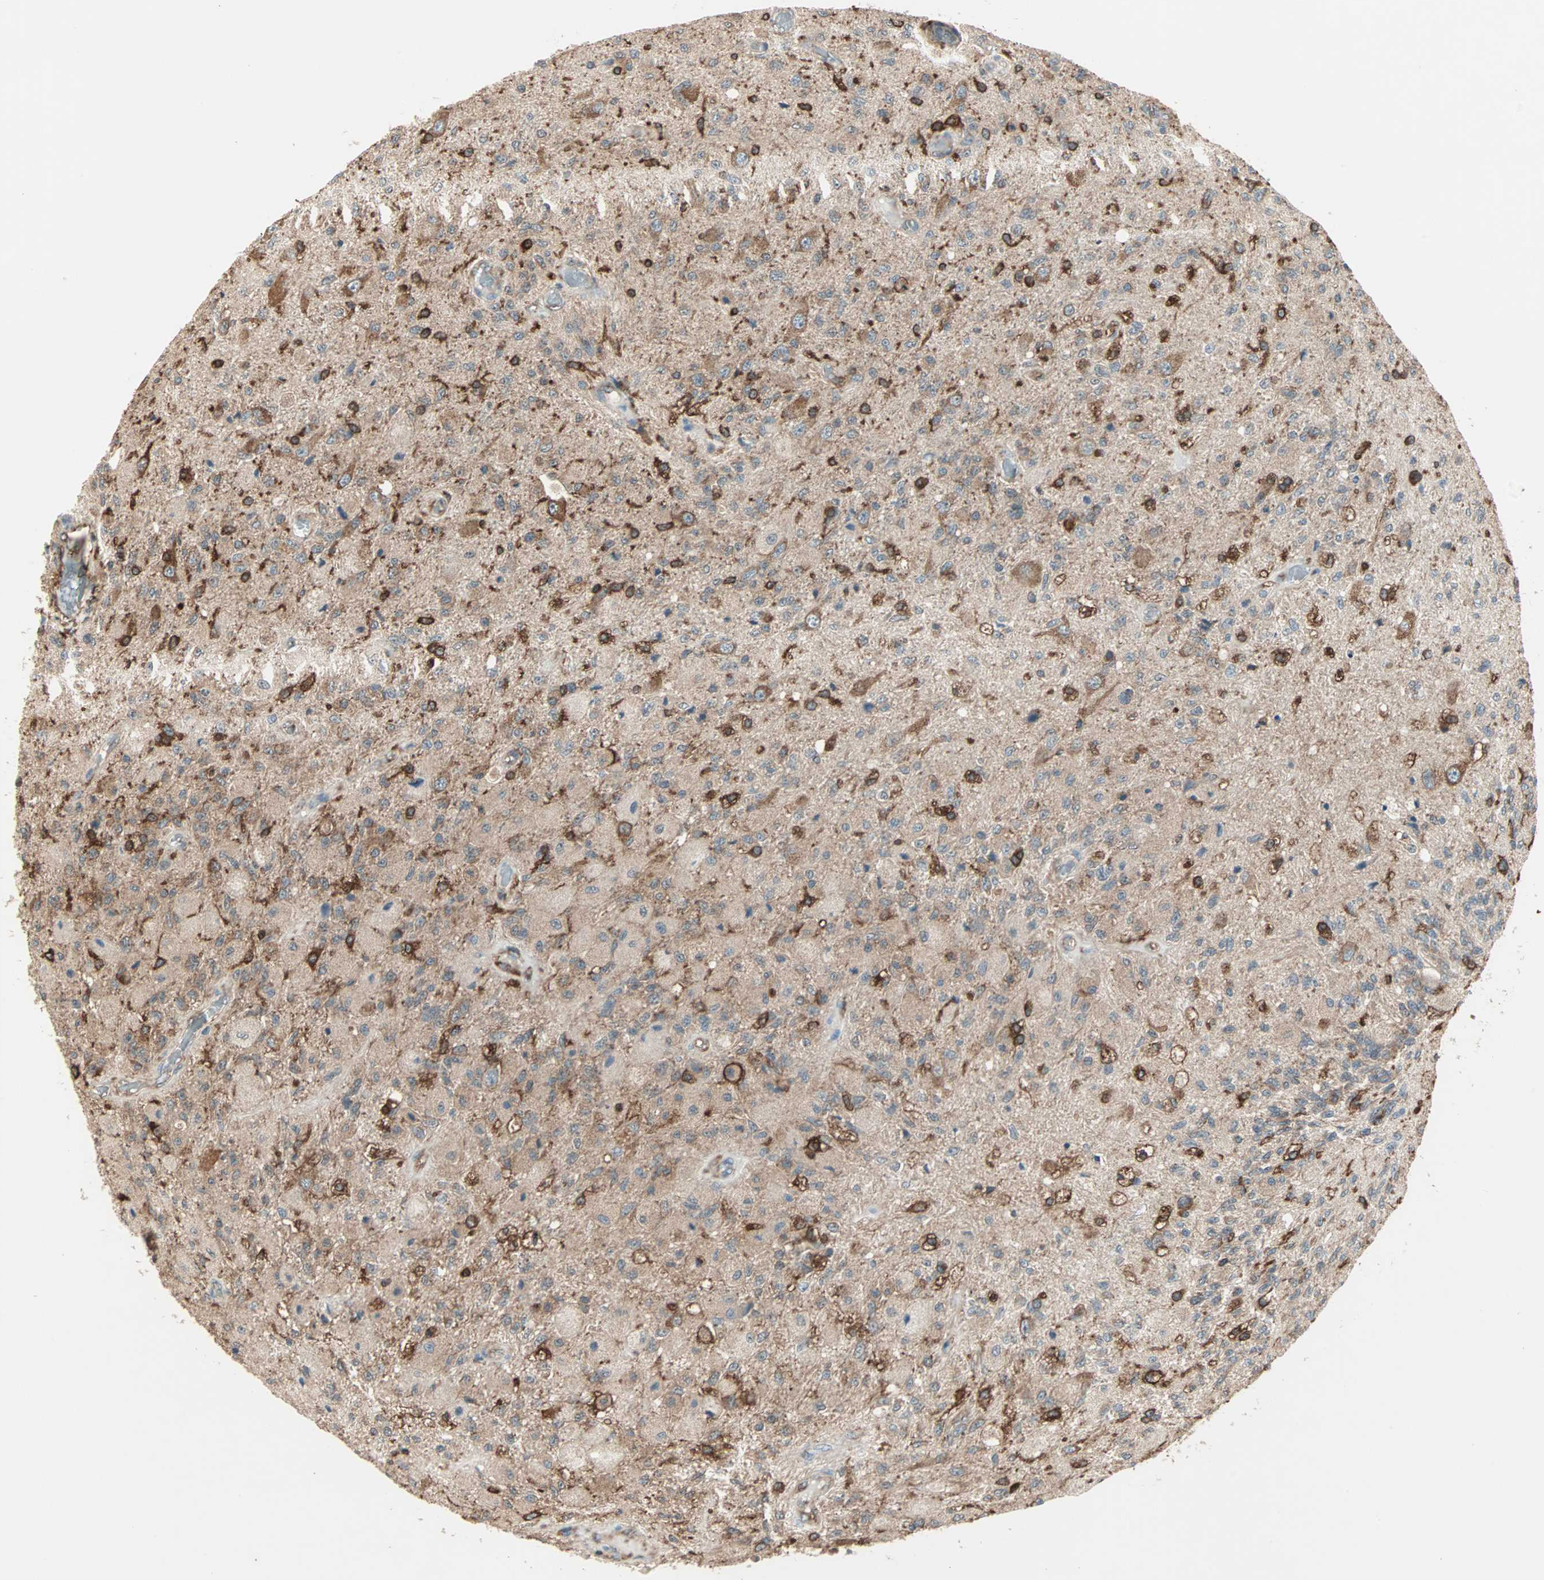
{"staining": {"intensity": "moderate", "quantity": "25%-75%", "location": "cytoplasmic/membranous"}, "tissue": "glioma", "cell_type": "Tumor cells", "image_type": "cancer", "snomed": [{"axis": "morphology", "description": "Normal tissue, NOS"}, {"axis": "morphology", "description": "Glioma, malignant, High grade"}, {"axis": "topography", "description": "Cerebral cortex"}], "caption": "A medium amount of moderate cytoplasmic/membranous staining is identified in approximately 25%-75% of tumor cells in high-grade glioma (malignant) tissue. (brown staining indicates protein expression, while blue staining denotes nuclei).", "gene": "MMP3", "patient": {"sex": "male", "age": 77}}